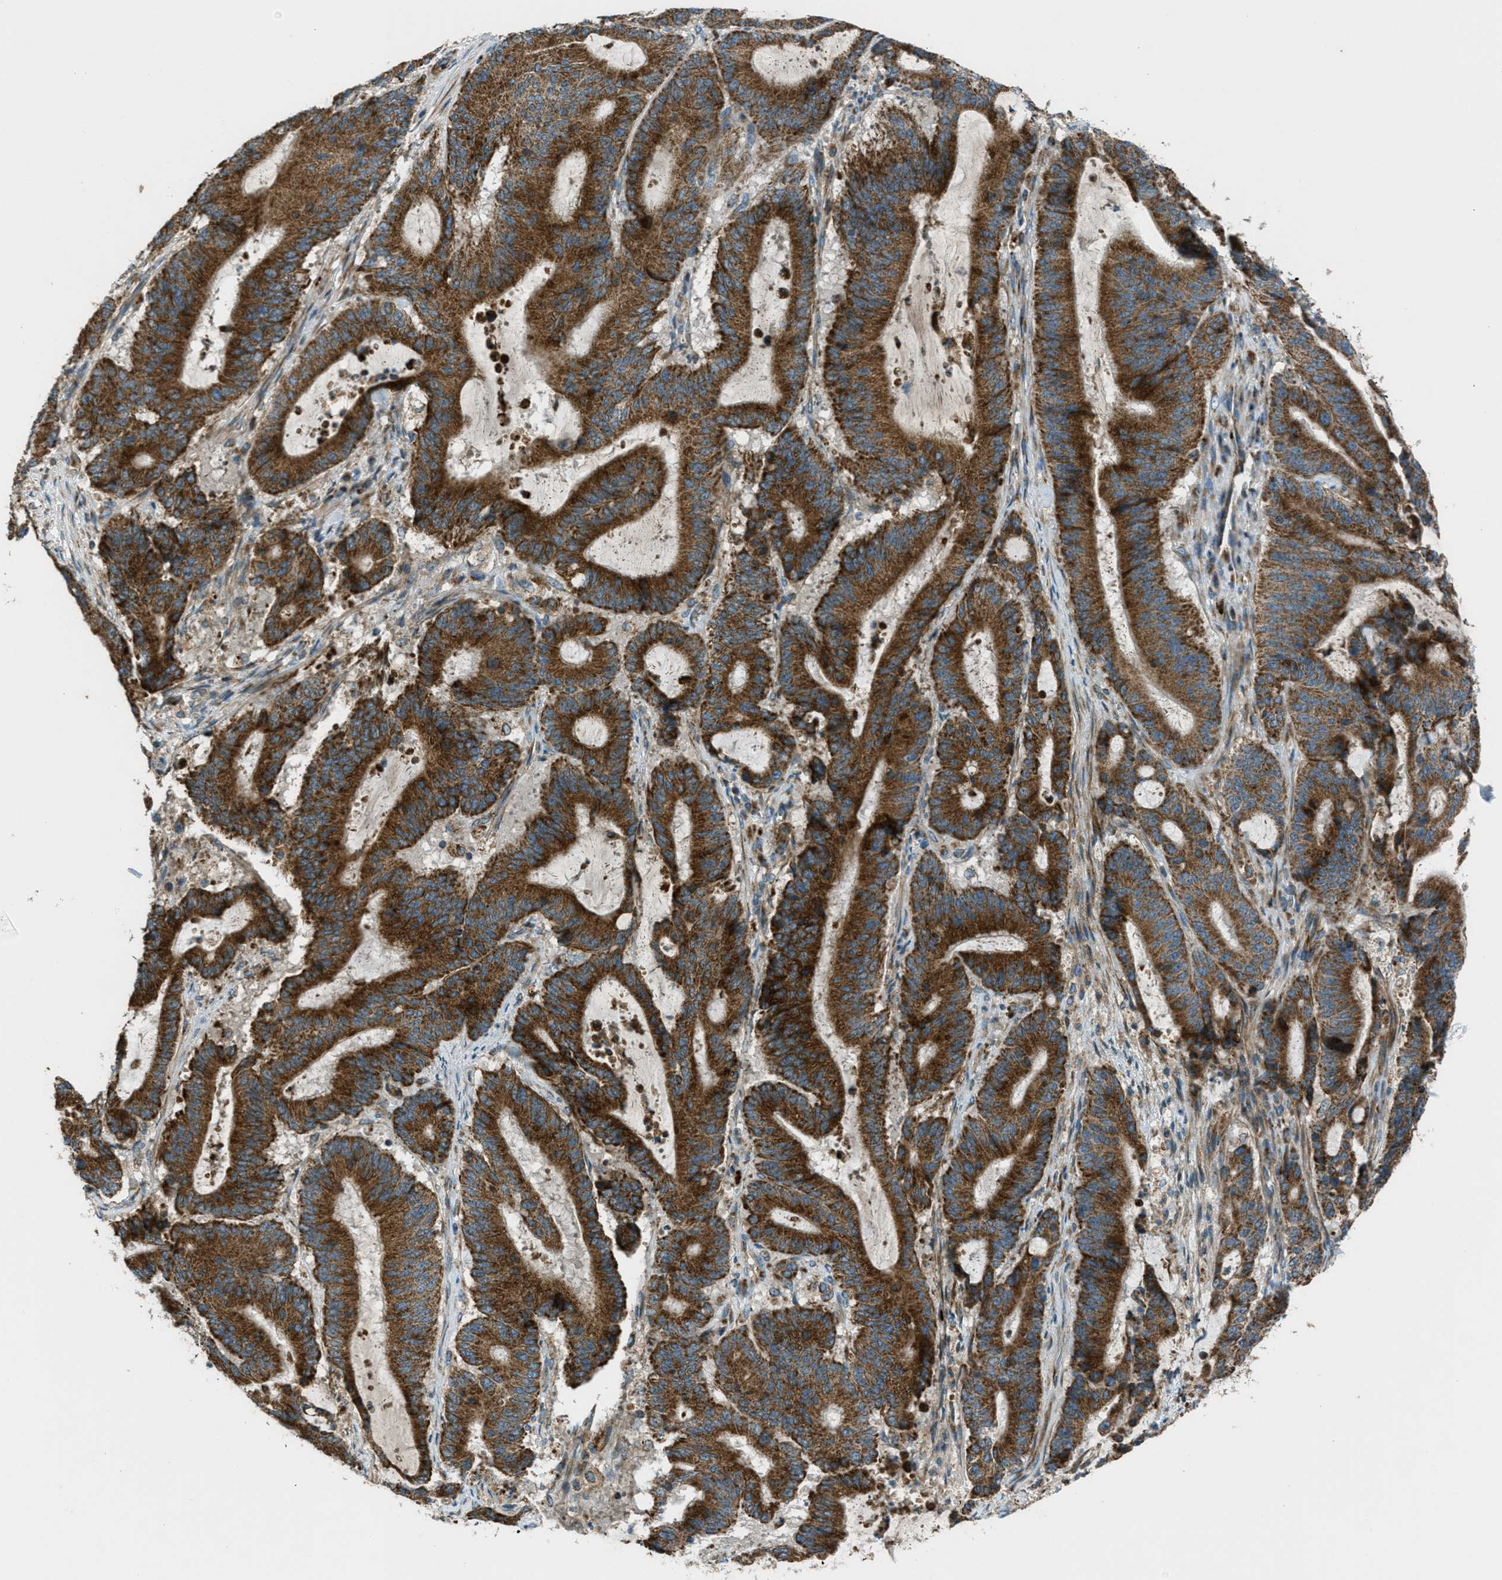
{"staining": {"intensity": "strong", "quantity": ">75%", "location": "cytoplasmic/membranous"}, "tissue": "liver cancer", "cell_type": "Tumor cells", "image_type": "cancer", "snomed": [{"axis": "morphology", "description": "Cholangiocarcinoma"}, {"axis": "topography", "description": "Liver"}], "caption": "Immunohistochemical staining of liver cancer (cholangiocarcinoma) shows strong cytoplasmic/membranous protein expression in about >75% of tumor cells.", "gene": "BCKDK", "patient": {"sex": "female", "age": 73}}